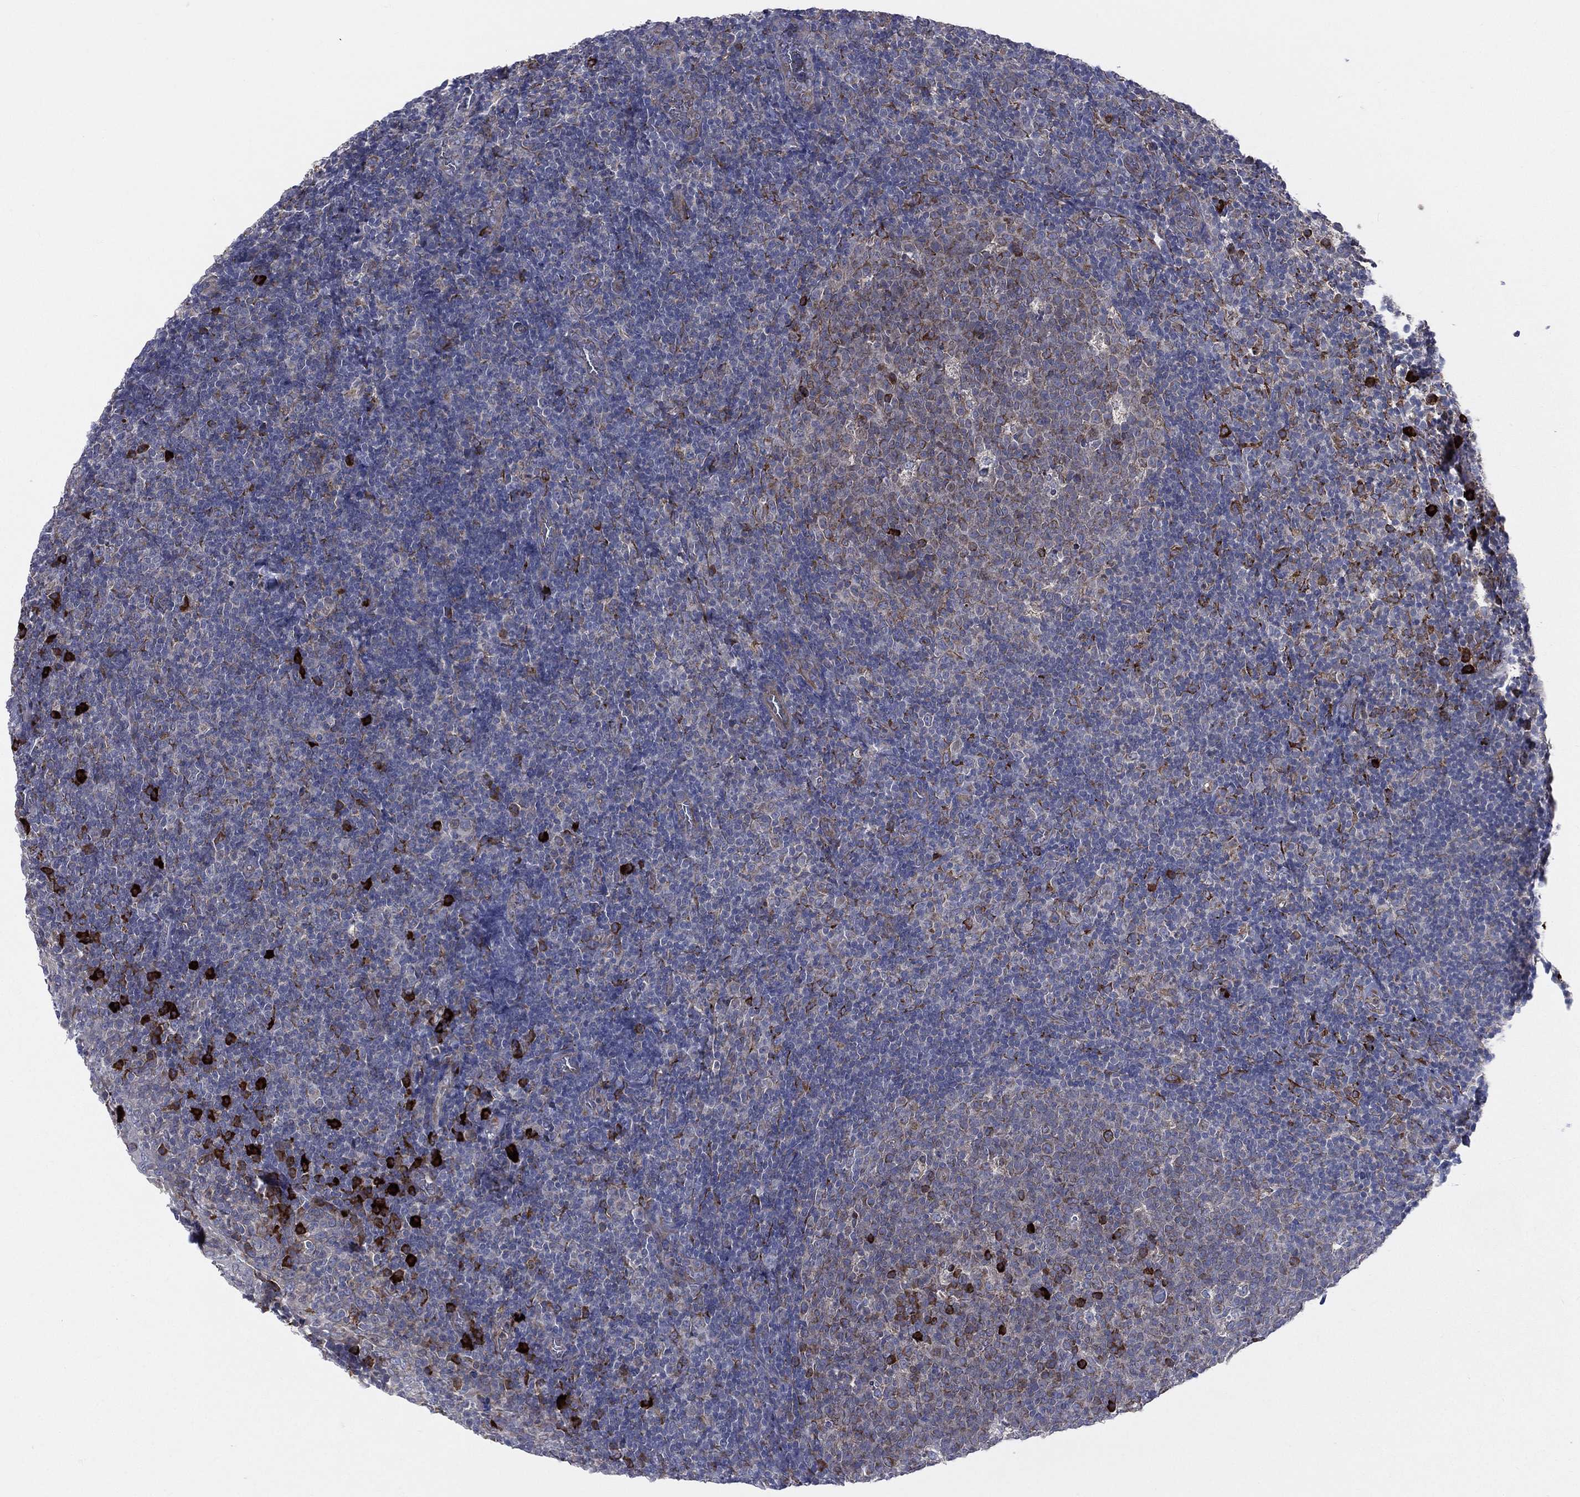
{"staining": {"intensity": "strong", "quantity": "<25%", "location": "cytoplasmic/membranous"}, "tissue": "tonsil", "cell_type": "Germinal center cells", "image_type": "normal", "snomed": [{"axis": "morphology", "description": "Normal tissue, NOS"}, {"axis": "topography", "description": "Tonsil"}], "caption": "Immunohistochemistry photomicrograph of normal tonsil: tonsil stained using immunohistochemistry shows medium levels of strong protein expression localized specifically in the cytoplasmic/membranous of germinal center cells, appearing as a cytoplasmic/membranous brown color.", "gene": "CCDC159", "patient": {"sex": "female", "age": 5}}